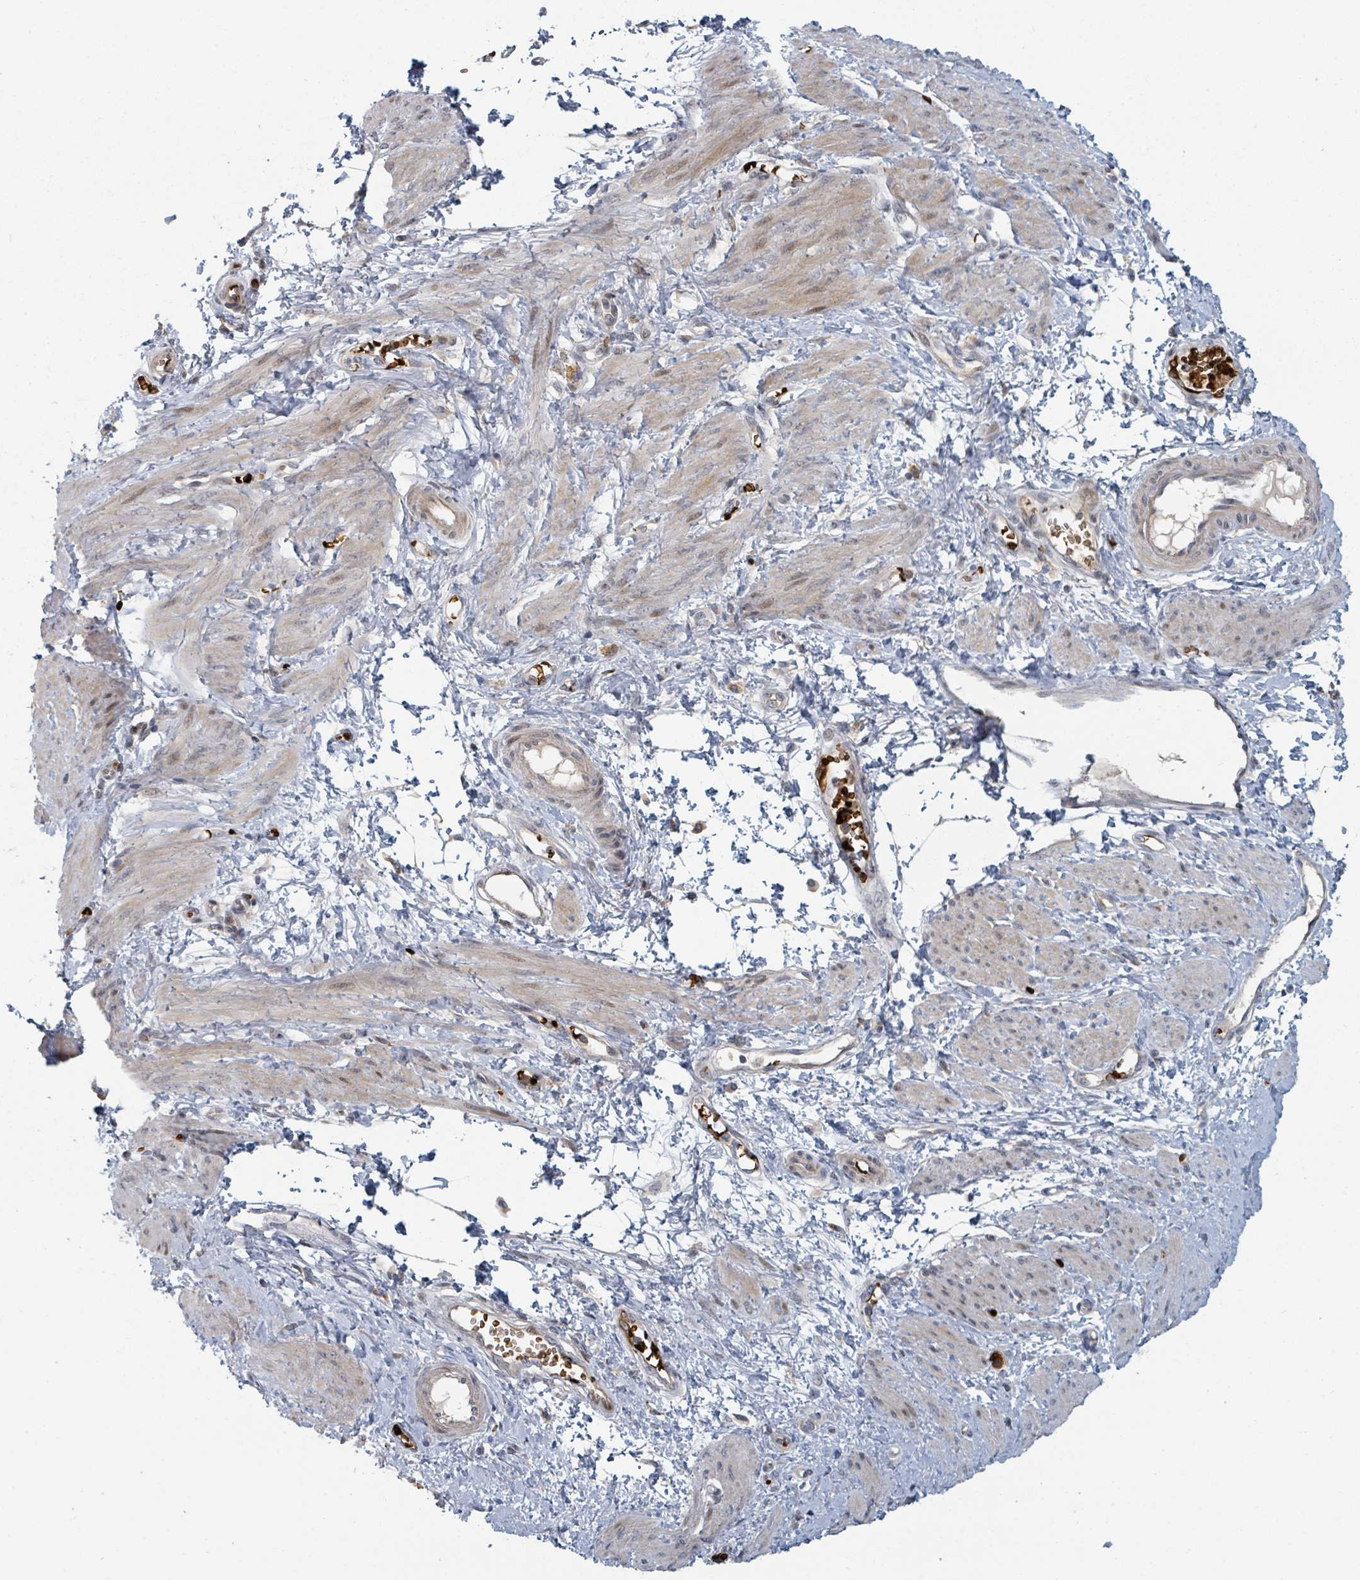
{"staining": {"intensity": "moderate", "quantity": "<25%", "location": "cytoplasmic/membranous"}, "tissue": "smooth muscle", "cell_type": "Smooth muscle cells", "image_type": "normal", "snomed": [{"axis": "morphology", "description": "Normal tissue, NOS"}, {"axis": "topography", "description": "Smooth muscle"}, {"axis": "topography", "description": "Uterus"}], "caption": "This micrograph demonstrates IHC staining of normal smooth muscle, with low moderate cytoplasmic/membranous positivity in approximately <25% of smooth muscle cells.", "gene": "TRPC4AP", "patient": {"sex": "female", "age": 39}}